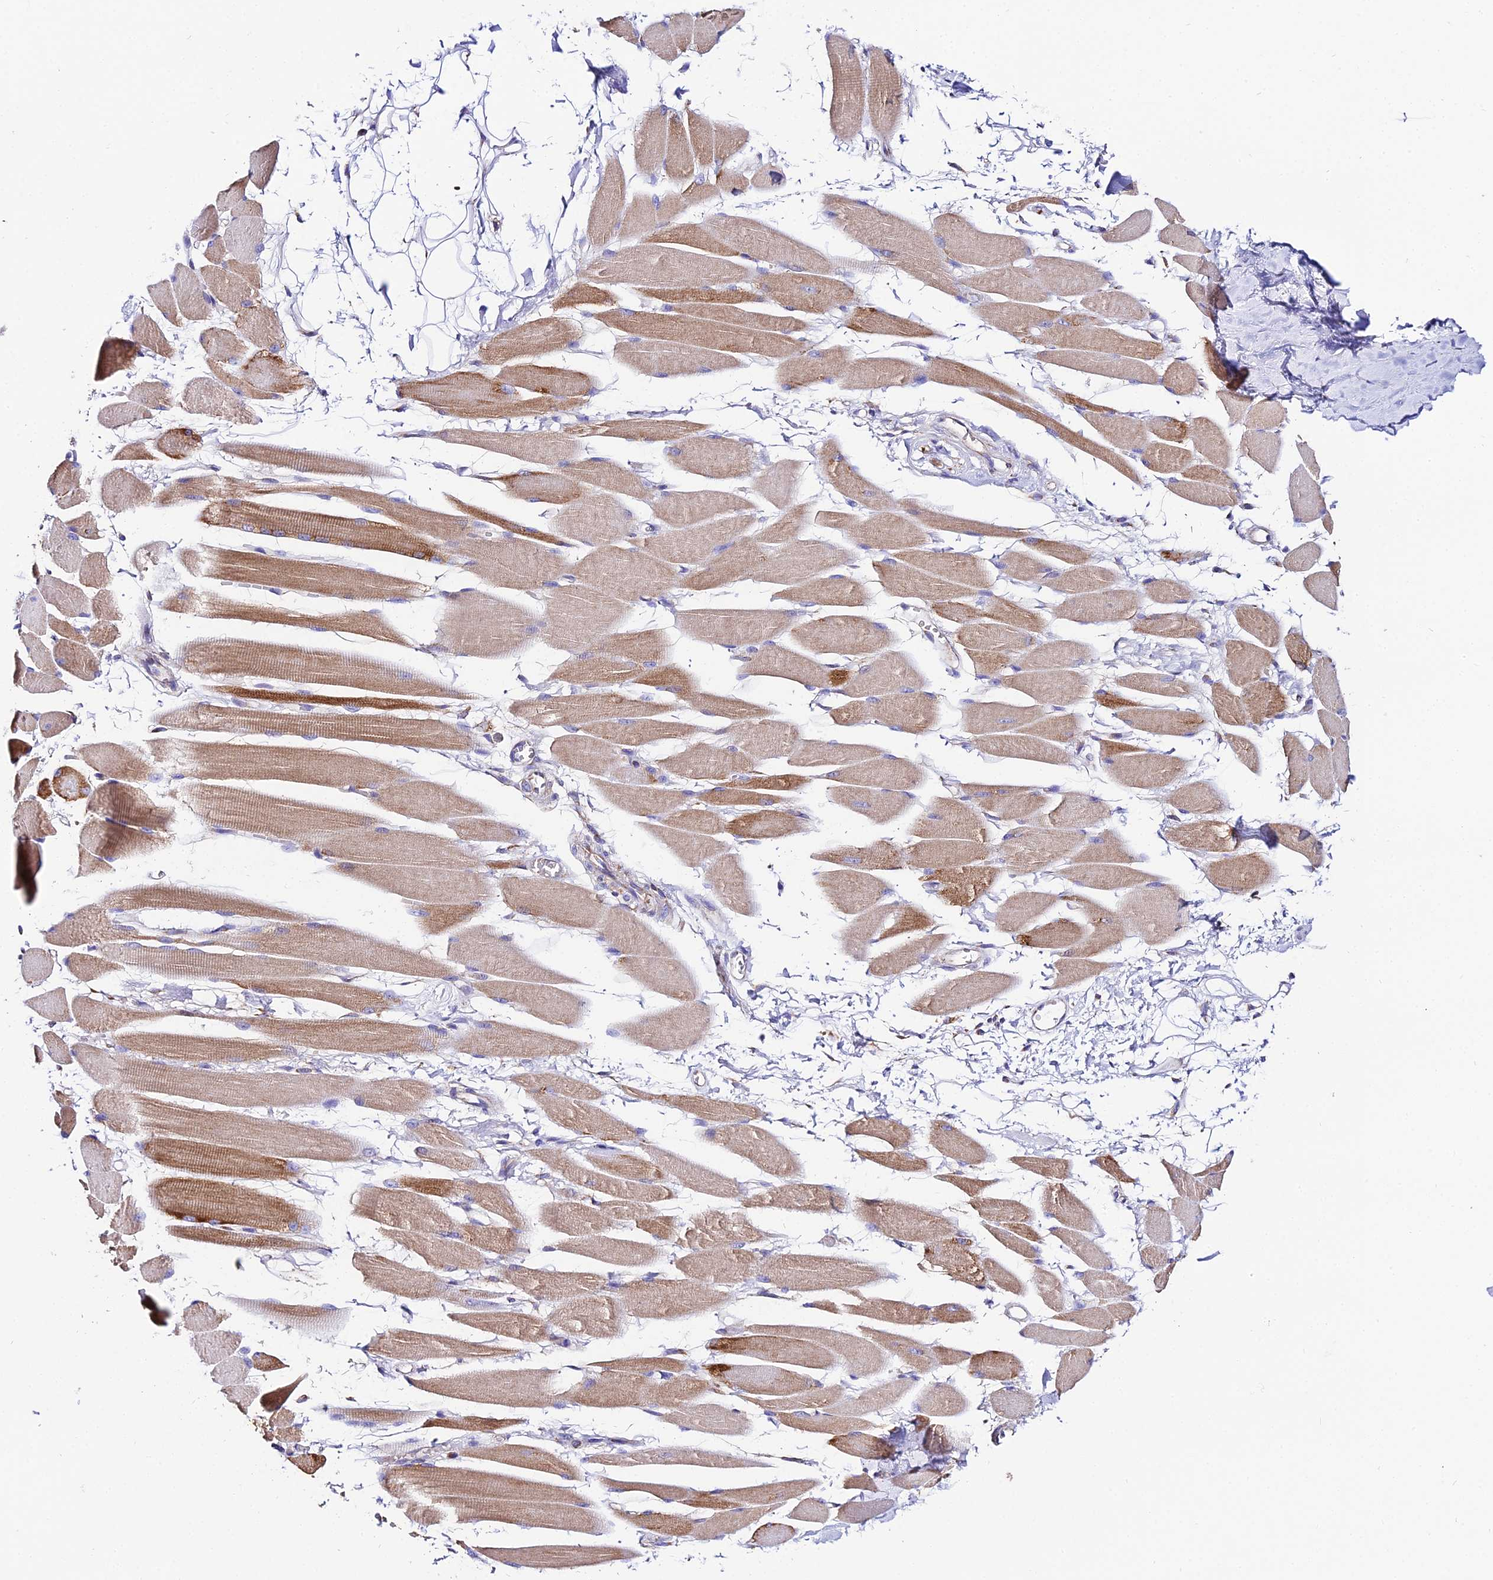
{"staining": {"intensity": "moderate", "quantity": "25%-75%", "location": "cytoplasmic/membranous"}, "tissue": "skeletal muscle", "cell_type": "Myocytes", "image_type": "normal", "snomed": [{"axis": "morphology", "description": "Normal tissue, NOS"}, {"axis": "topography", "description": "Skeletal muscle"}, {"axis": "topography", "description": "Oral tissue"}, {"axis": "topography", "description": "Peripheral nerve tissue"}], "caption": "Myocytes exhibit medium levels of moderate cytoplasmic/membranous expression in approximately 25%-75% of cells in normal skeletal muscle.", "gene": "OCIAD1", "patient": {"sex": "female", "age": 84}}